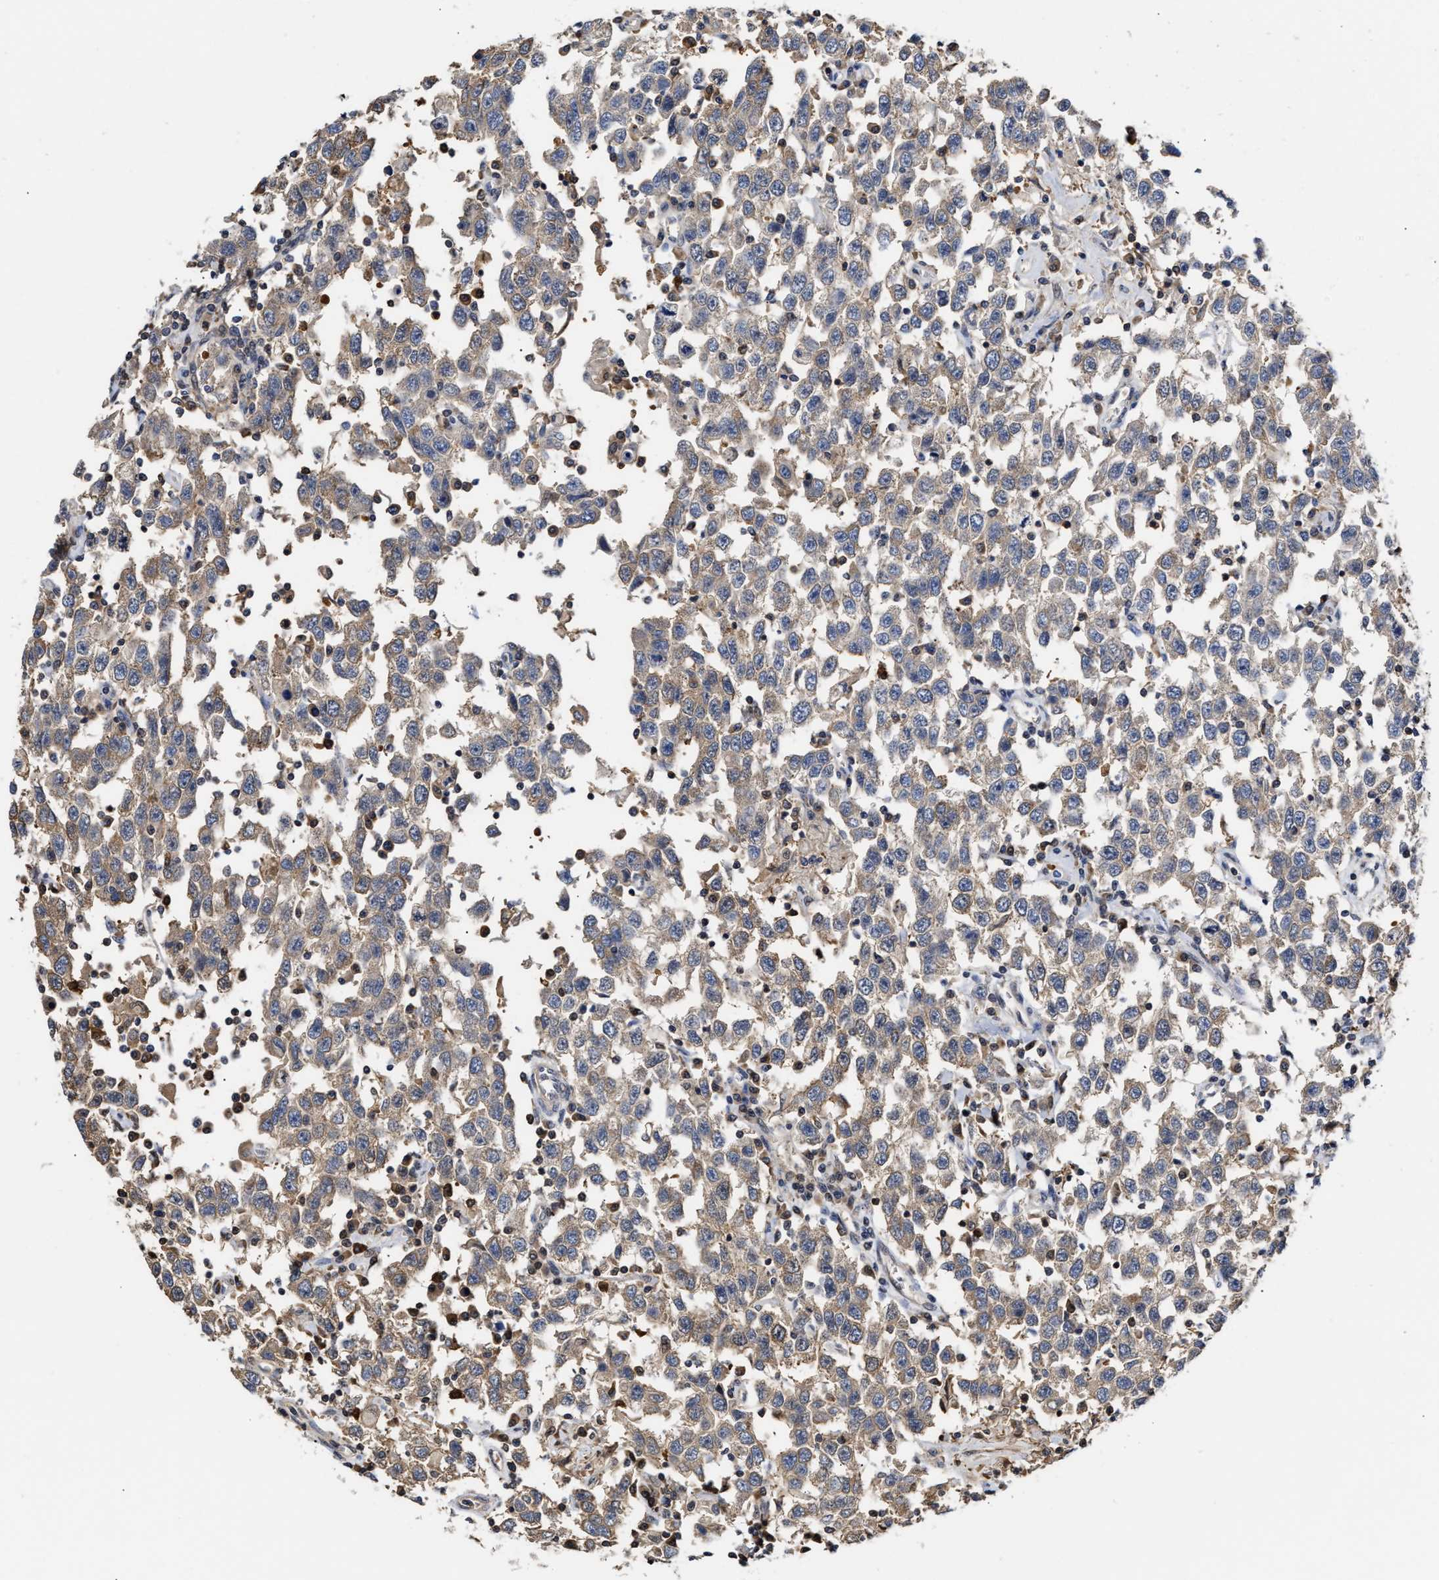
{"staining": {"intensity": "weak", "quantity": ">75%", "location": "cytoplasmic/membranous"}, "tissue": "testis cancer", "cell_type": "Tumor cells", "image_type": "cancer", "snomed": [{"axis": "morphology", "description": "Seminoma, NOS"}, {"axis": "topography", "description": "Testis"}], "caption": "This micrograph displays immunohistochemistry (IHC) staining of human seminoma (testis), with low weak cytoplasmic/membranous staining in approximately >75% of tumor cells.", "gene": "KLHDC1", "patient": {"sex": "male", "age": 41}}